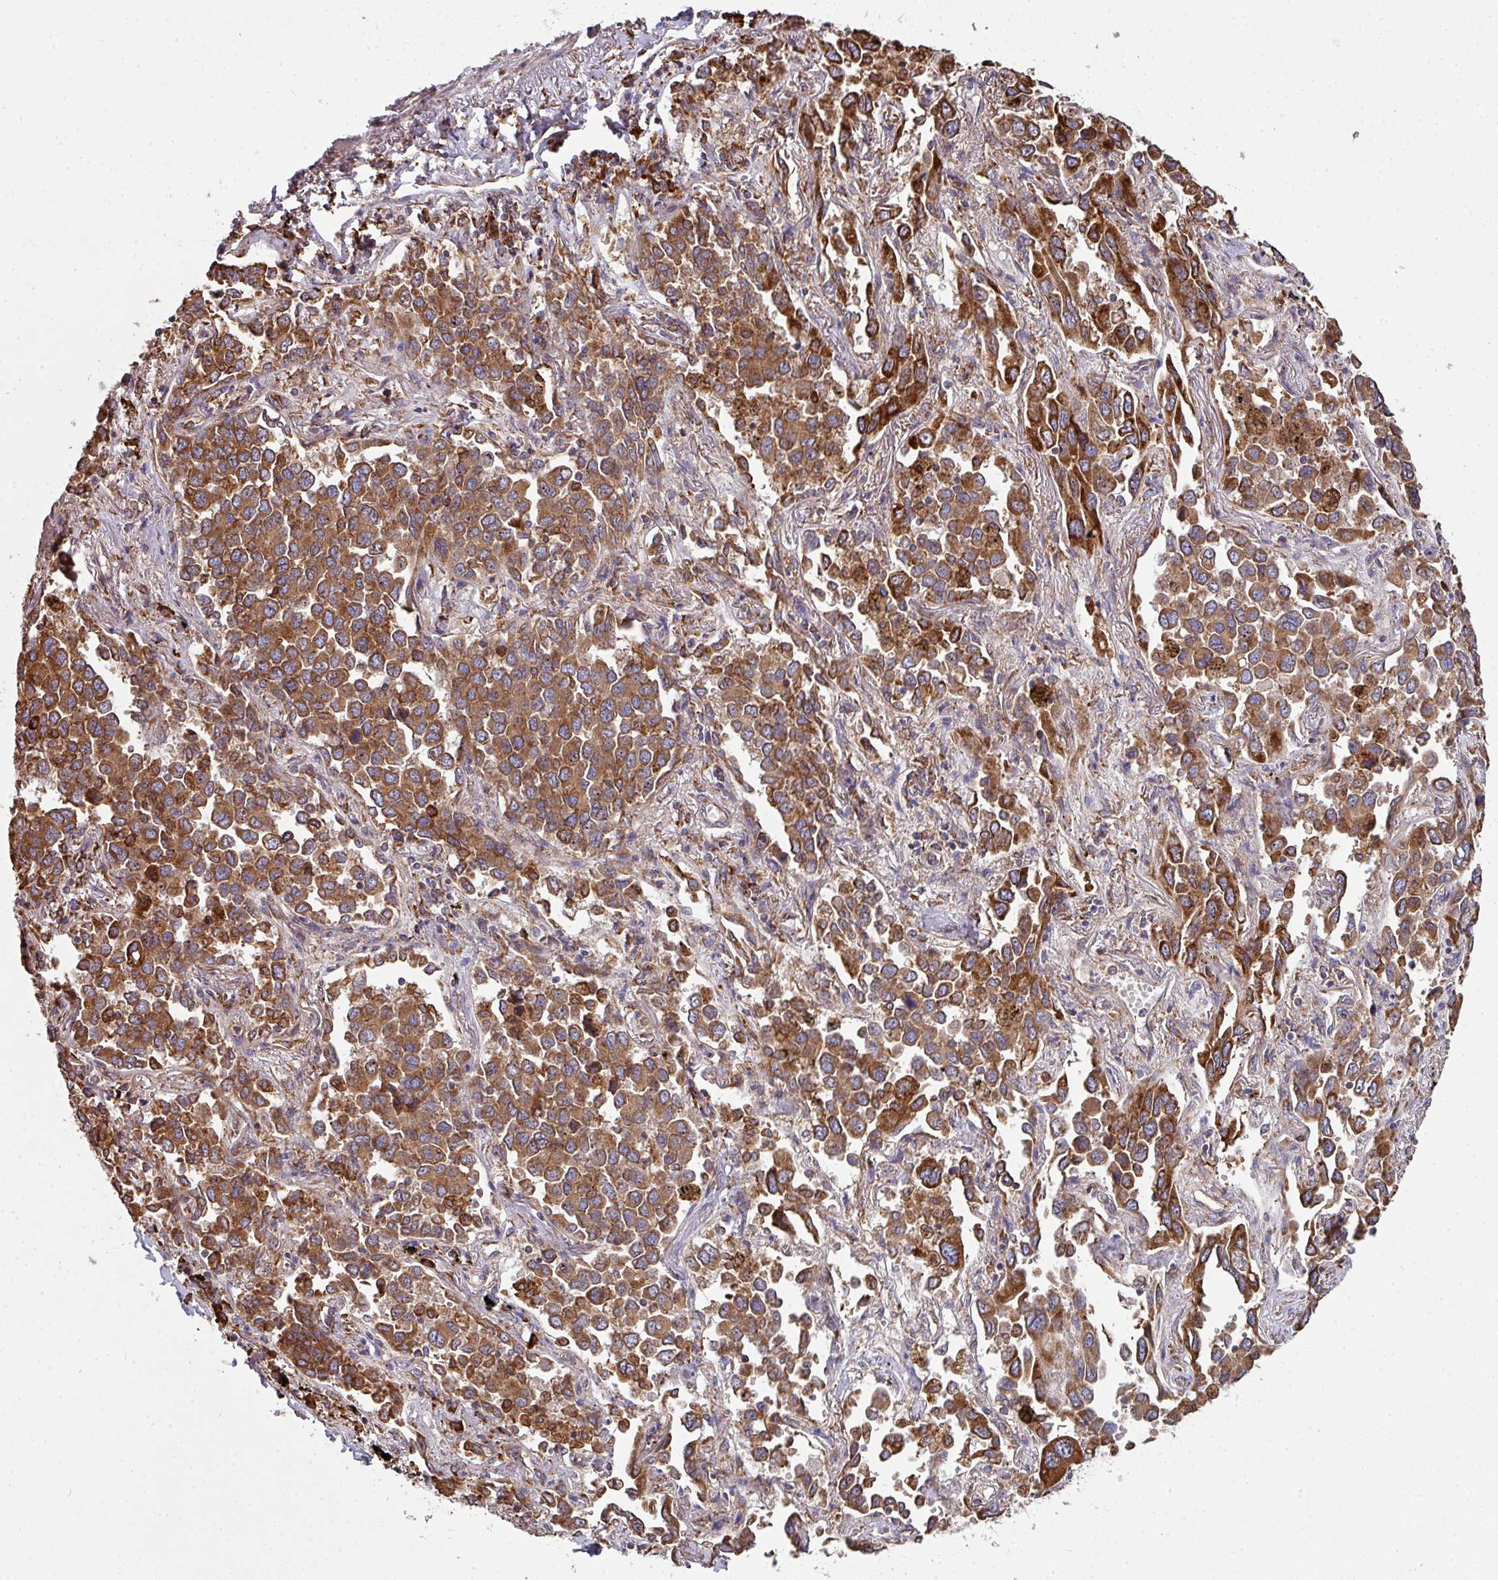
{"staining": {"intensity": "strong", "quantity": ">75%", "location": "cytoplasmic/membranous"}, "tissue": "lung cancer", "cell_type": "Tumor cells", "image_type": "cancer", "snomed": [{"axis": "morphology", "description": "Adenocarcinoma, NOS"}, {"axis": "topography", "description": "Lung"}], "caption": "An immunohistochemistry (IHC) histopathology image of tumor tissue is shown. Protein staining in brown labels strong cytoplasmic/membranous positivity in lung cancer within tumor cells.", "gene": "FAT4", "patient": {"sex": "male", "age": 67}}